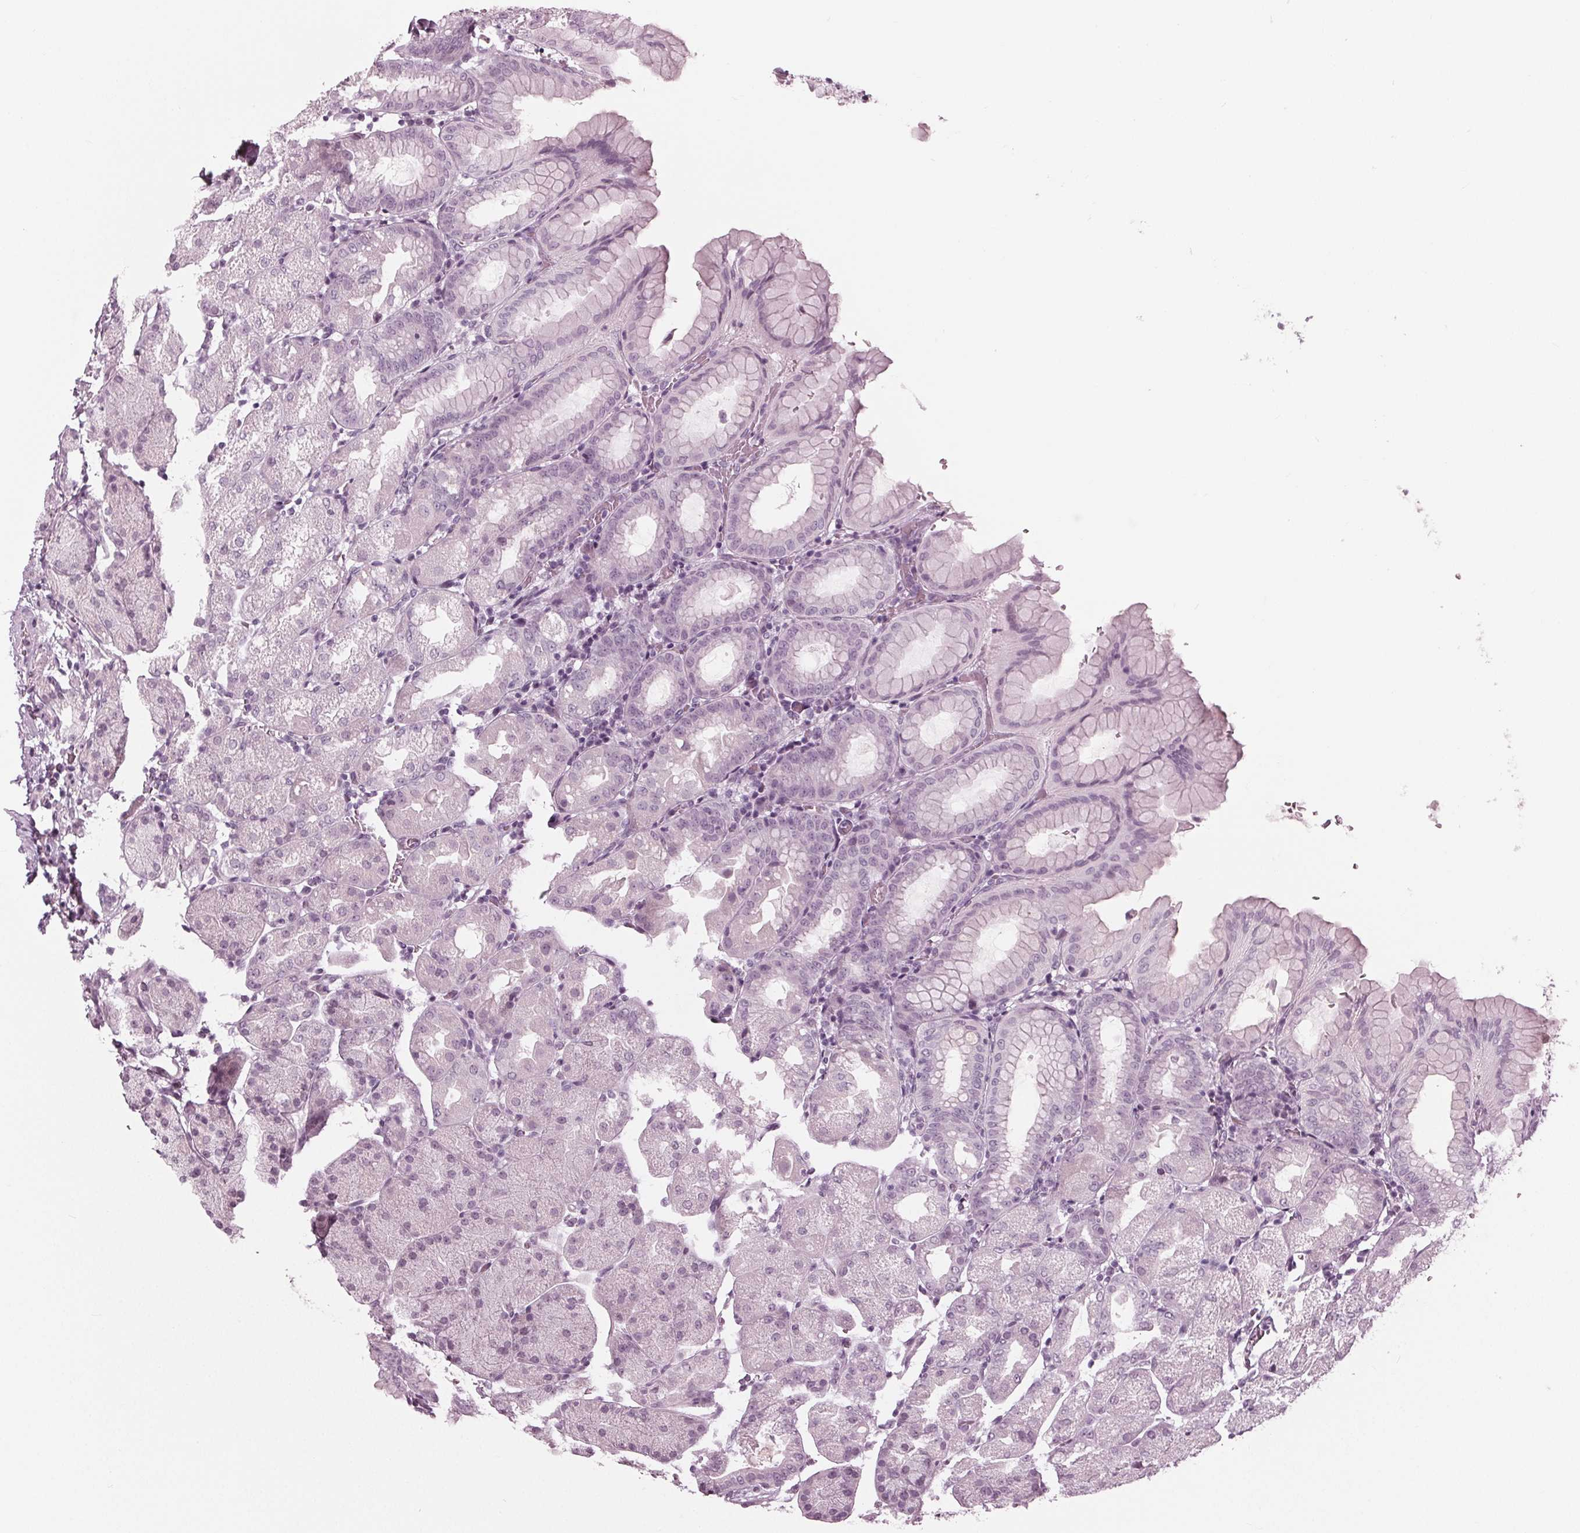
{"staining": {"intensity": "negative", "quantity": "none", "location": "none"}, "tissue": "stomach", "cell_type": "Glandular cells", "image_type": "normal", "snomed": [{"axis": "morphology", "description": "Normal tissue, NOS"}, {"axis": "topography", "description": "Stomach, upper"}, {"axis": "topography", "description": "Stomach"}, {"axis": "topography", "description": "Stomach, lower"}], "caption": "Immunohistochemistry micrograph of benign human stomach stained for a protein (brown), which exhibits no staining in glandular cells. (Brightfield microscopy of DAB (3,3'-diaminobenzidine) immunohistochemistry at high magnification).", "gene": "KRT28", "patient": {"sex": "male", "age": 62}}